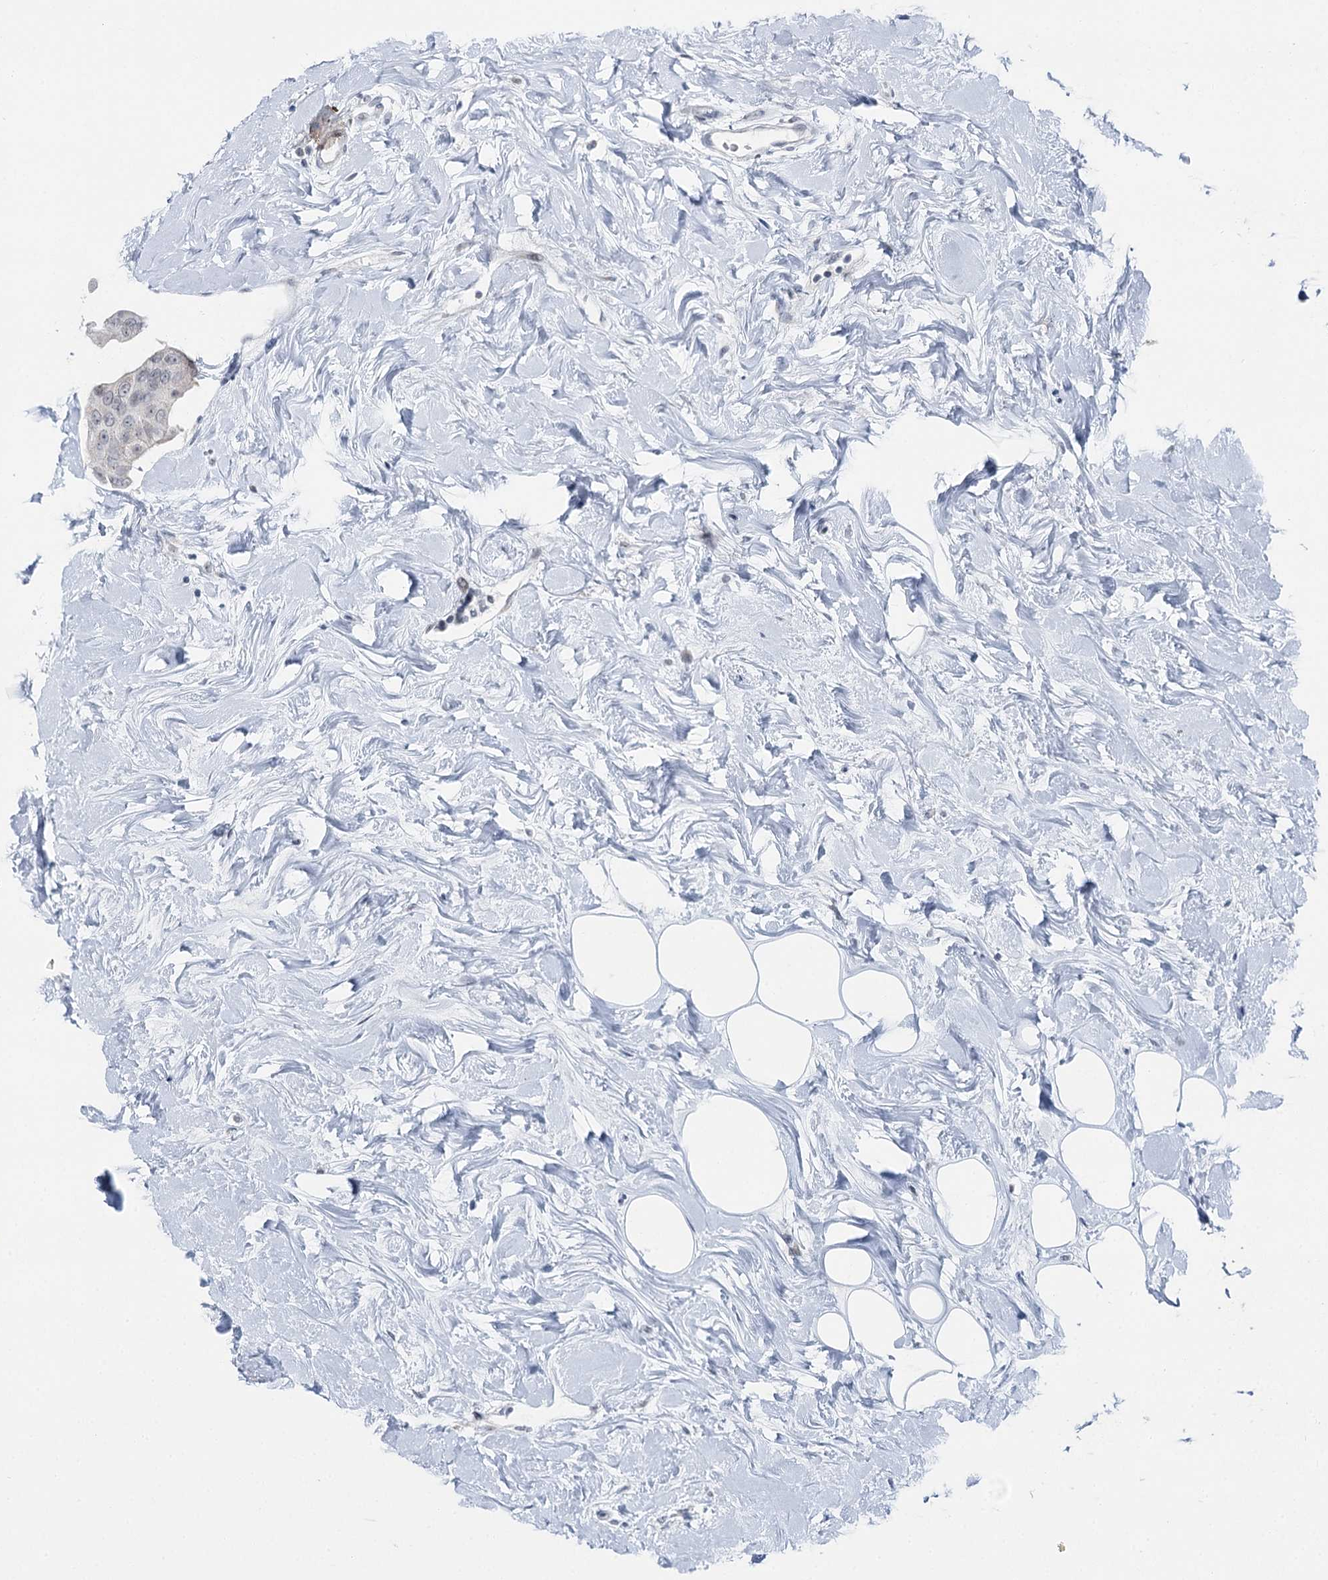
{"staining": {"intensity": "negative", "quantity": "none", "location": "none"}, "tissue": "breast cancer", "cell_type": "Tumor cells", "image_type": "cancer", "snomed": [{"axis": "morphology", "description": "Normal tissue, NOS"}, {"axis": "morphology", "description": "Duct carcinoma"}, {"axis": "topography", "description": "Breast"}], "caption": "Immunohistochemistry of invasive ductal carcinoma (breast) reveals no positivity in tumor cells.", "gene": "STEEP1", "patient": {"sex": "female", "age": 39}}